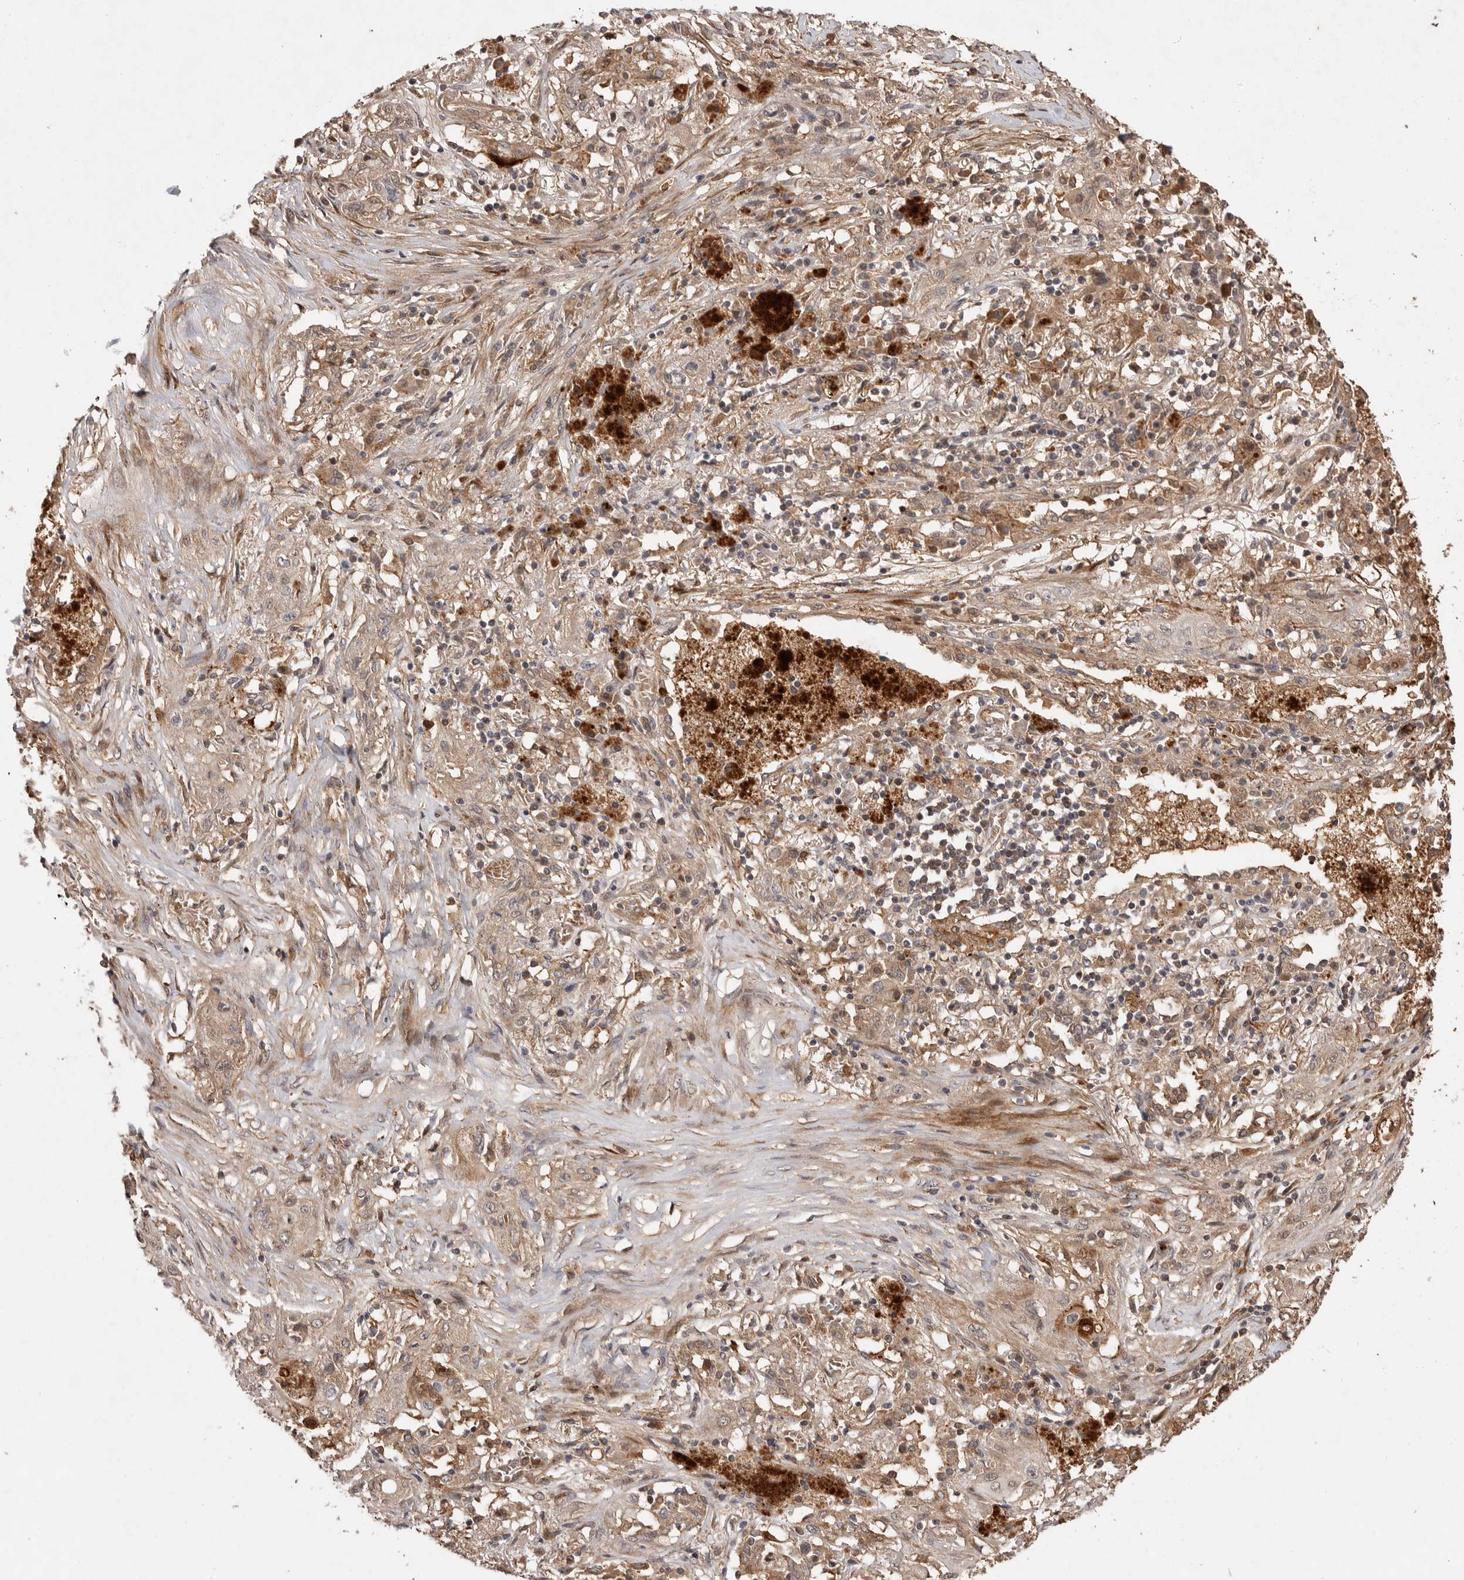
{"staining": {"intensity": "weak", "quantity": ">75%", "location": "cytoplasmic/membranous"}, "tissue": "lung cancer", "cell_type": "Tumor cells", "image_type": "cancer", "snomed": [{"axis": "morphology", "description": "Squamous cell carcinoma, NOS"}, {"axis": "topography", "description": "Lung"}], "caption": "Squamous cell carcinoma (lung) stained for a protein (brown) reveals weak cytoplasmic/membranous positive positivity in approximately >75% of tumor cells.", "gene": "VN1R4", "patient": {"sex": "female", "age": 47}}